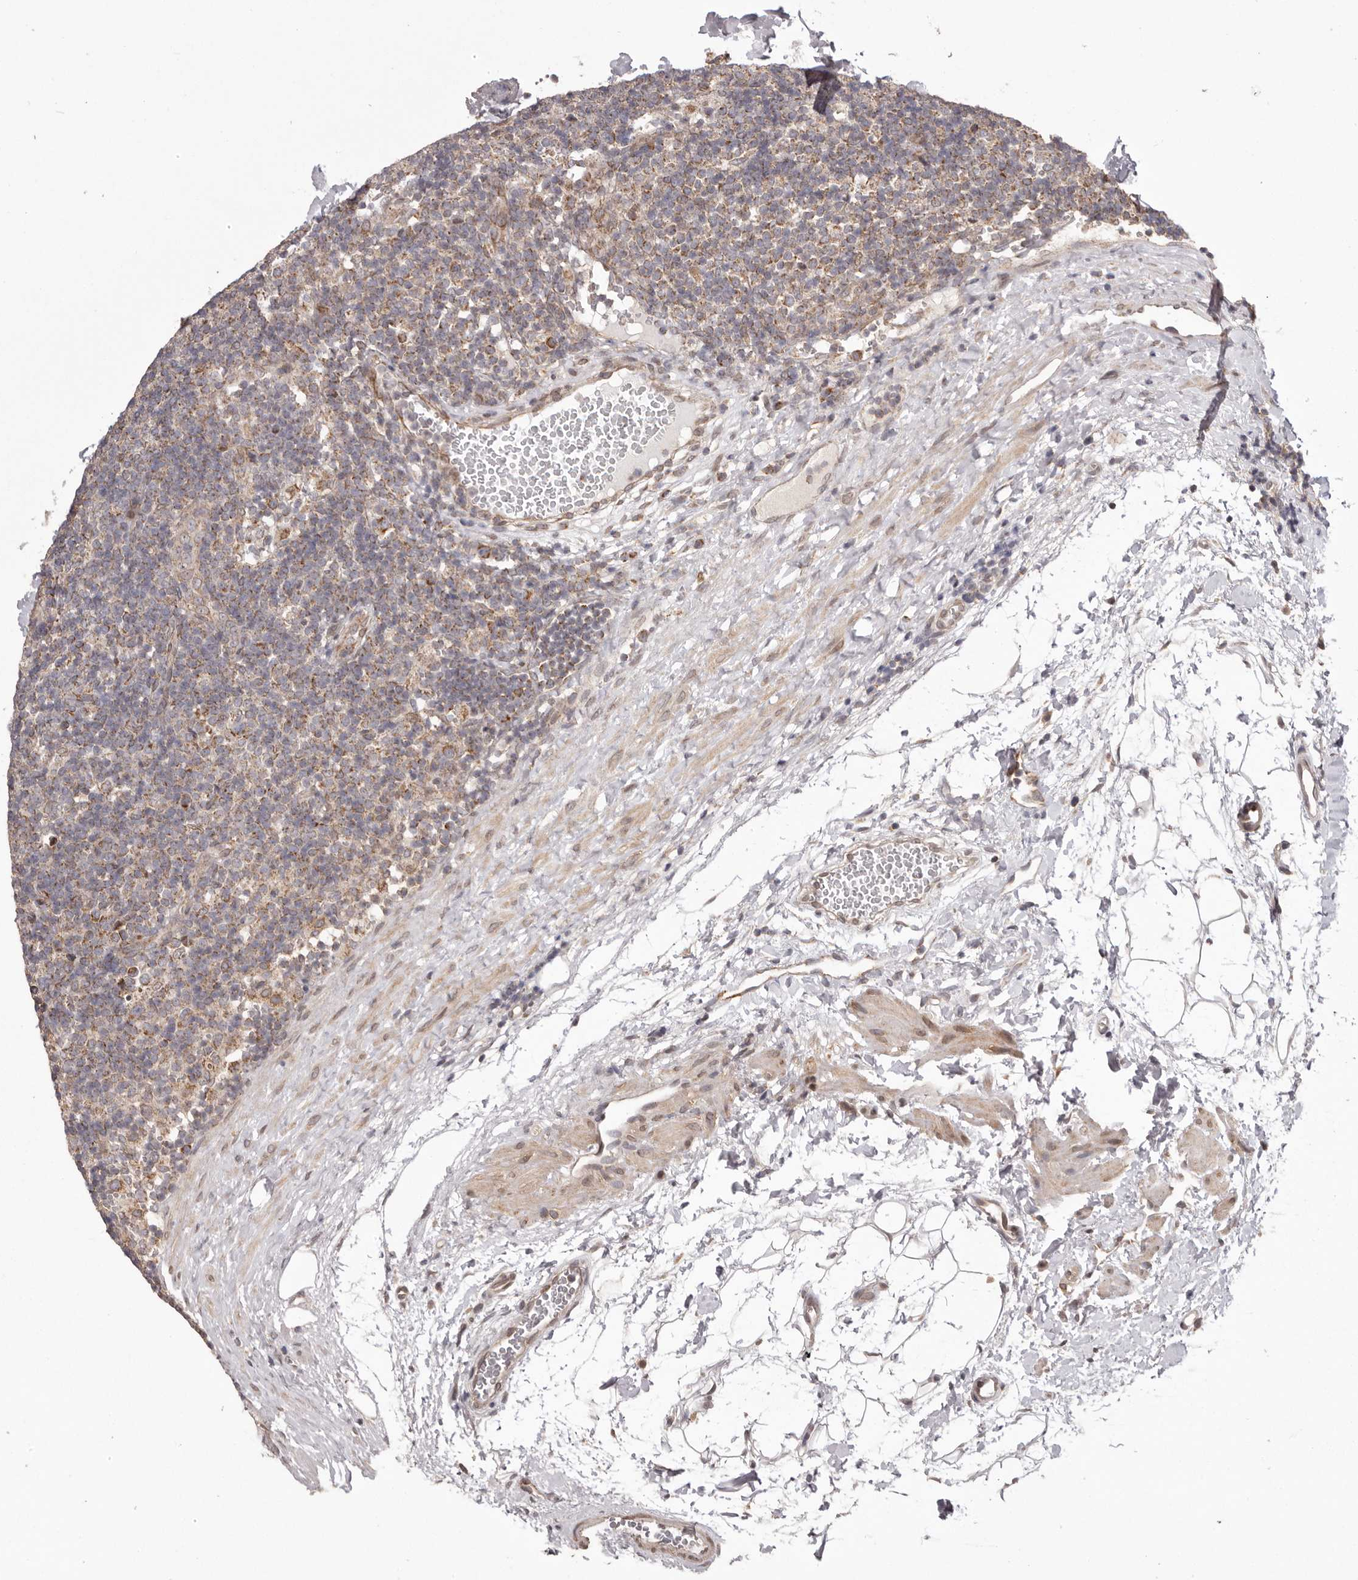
{"staining": {"intensity": "moderate", "quantity": ">75%", "location": "cytoplasmic/membranous"}, "tissue": "lymphoma", "cell_type": "Tumor cells", "image_type": "cancer", "snomed": [{"axis": "morphology", "description": "Hodgkin's disease, NOS"}, {"axis": "topography", "description": "Lymph node"}], "caption": "Immunohistochemical staining of lymphoma demonstrates medium levels of moderate cytoplasmic/membranous protein expression in approximately >75% of tumor cells. (Stains: DAB in brown, nuclei in blue, Microscopy: brightfield microscopy at high magnification).", "gene": "CHRM2", "patient": {"sex": "female", "age": 57}}